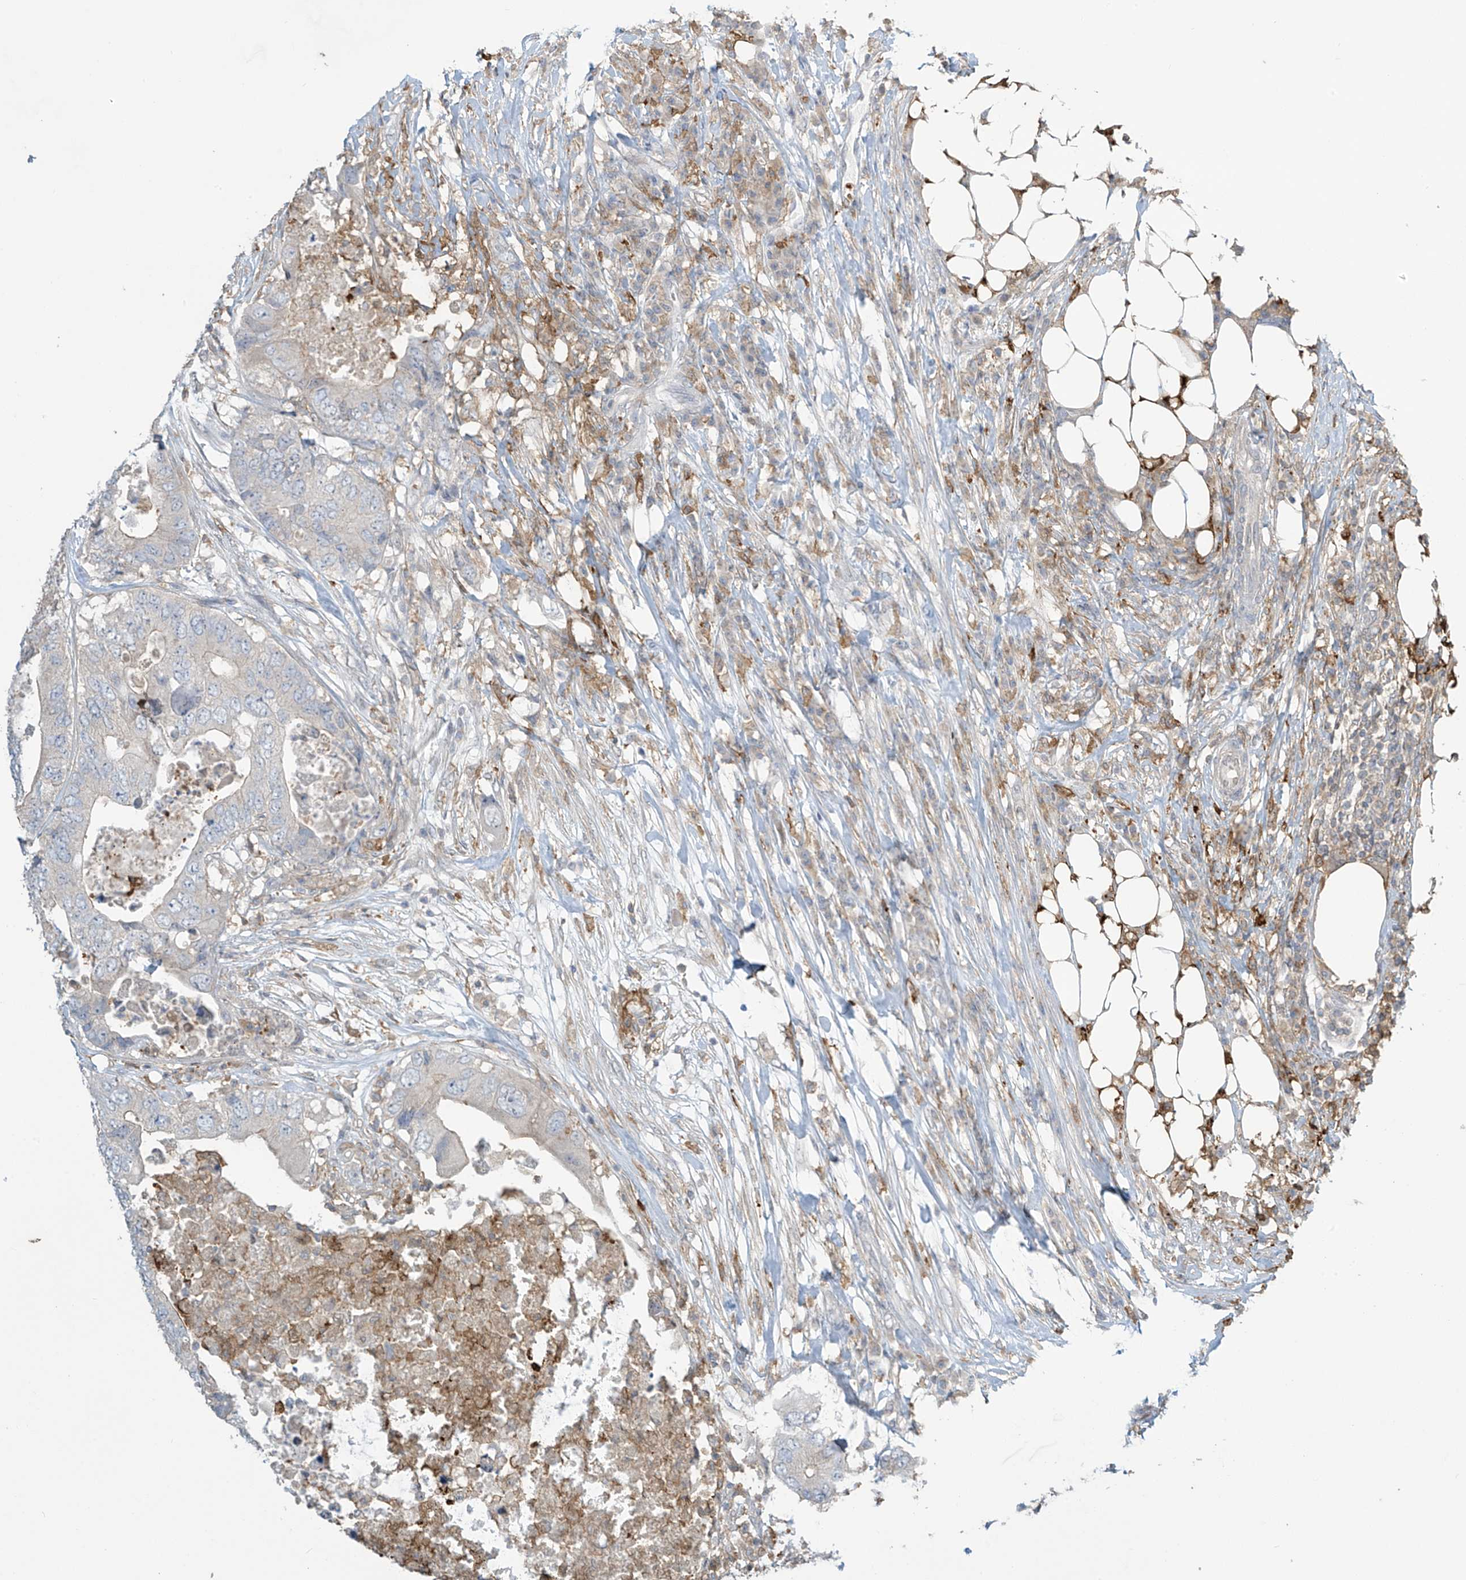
{"staining": {"intensity": "negative", "quantity": "none", "location": "none"}, "tissue": "colorectal cancer", "cell_type": "Tumor cells", "image_type": "cancer", "snomed": [{"axis": "morphology", "description": "Adenocarcinoma, NOS"}, {"axis": "topography", "description": "Colon"}], "caption": "An immunohistochemistry (IHC) photomicrograph of colorectal adenocarcinoma is shown. There is no staining in tumor cells of colorectal adenocarcinoma.", "gene": "TAGAP", "patient": {"sex": "male", "age": 71}}